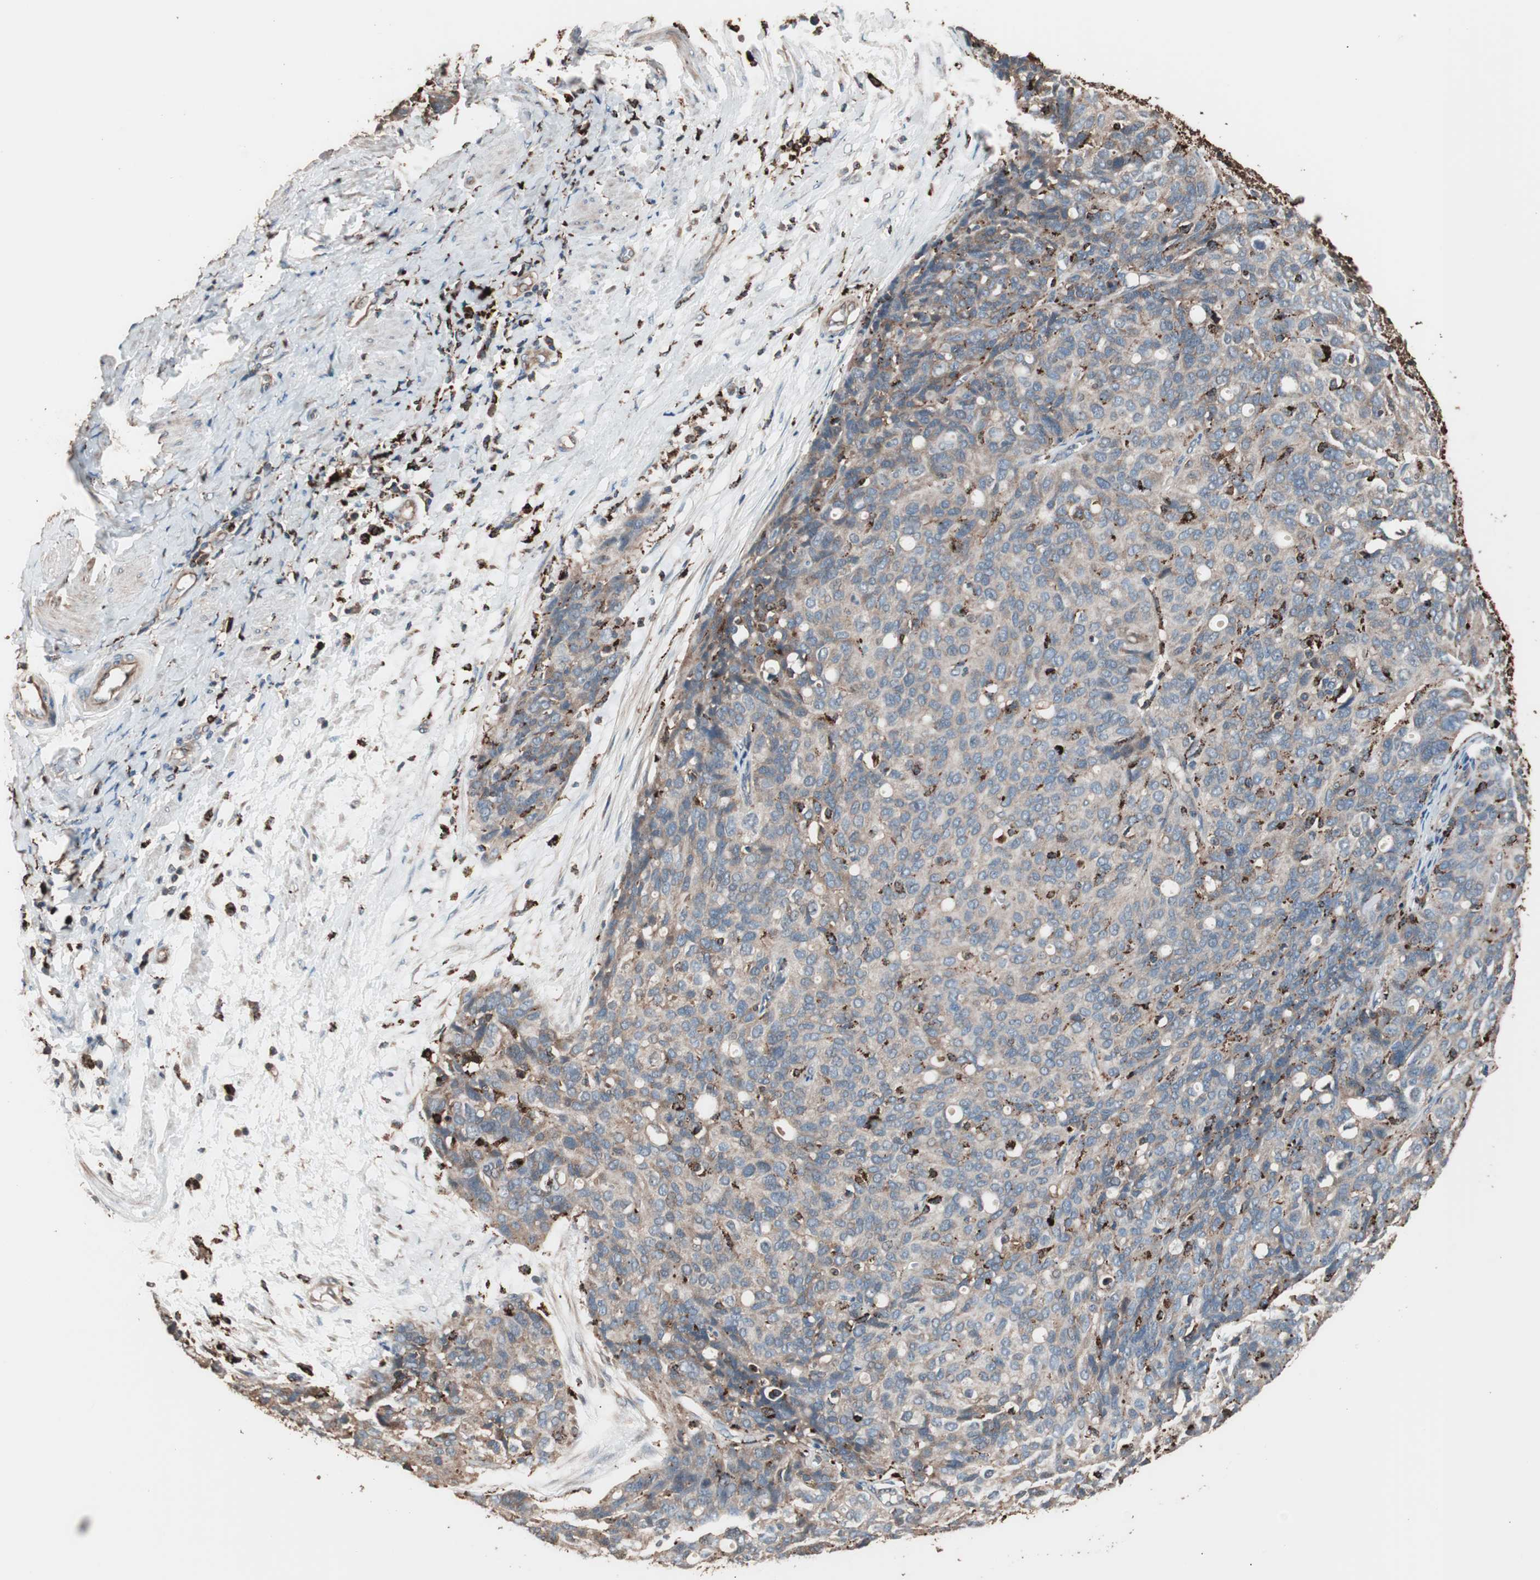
{"staining": {"intensity": "weak", "quantity": "25%-75%", "location": "cytoplasmic/membranous"}, "tissue": "ovarian cancer", "cell_type": "Tumor cells", "image_type": "cancer", "snomed": [{"axis": "morphology", "description": "Carcinoma, endometroid"}, {"axis": "topography", "description": "Ovary"}], "caption": "This micrograph demonstrates IHC staining of ovarian cancer, with low weak cytoplasmic/membranous staining in approximately 25%-75% of tumor cells.", "gene": "CCT3", "patient": {"sex": "female", "age": 60}}